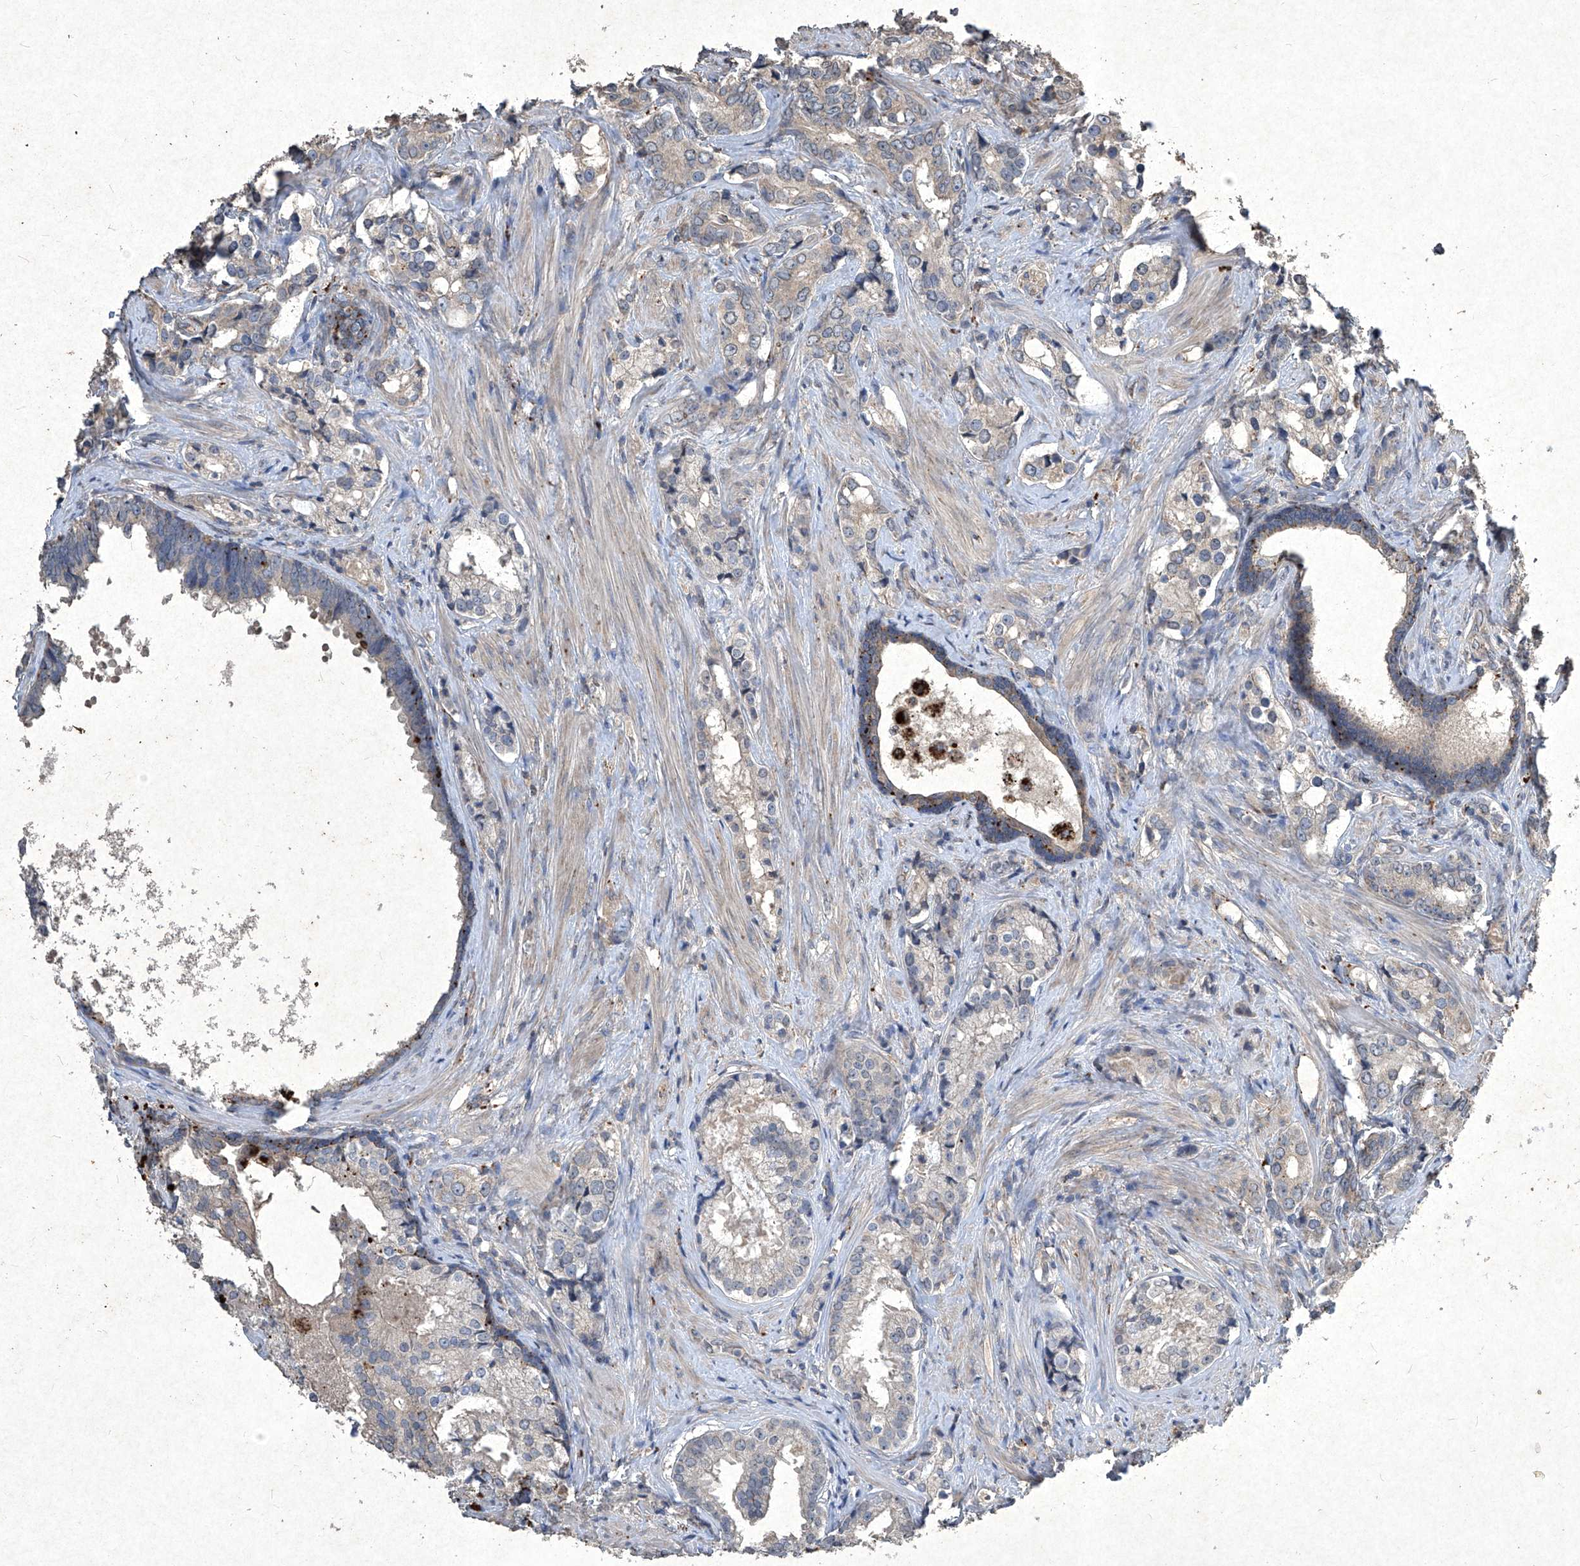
{"staining": {"intensity": "strong", "quantity": "<25%", "location": "cytoplasmic/membranous"}, "tissue": "prostate cancer", "cell_type": "Tumor cells", "image_type": "cancer", "snomed": [{"axis": "morphology", "description": "Adenocarcinoma, High grade"}, {"axis": "topography", "description": "Prostate"}], "caption": "The micrograph demonstrates staining of adenocarcinoma (high-grade) (prostate), revealing strong cytoplasmic/membranous protein expression (brown color) within tumor cells.", "gene": "MED16", "patient": {"sex": "male", "age": 58}}